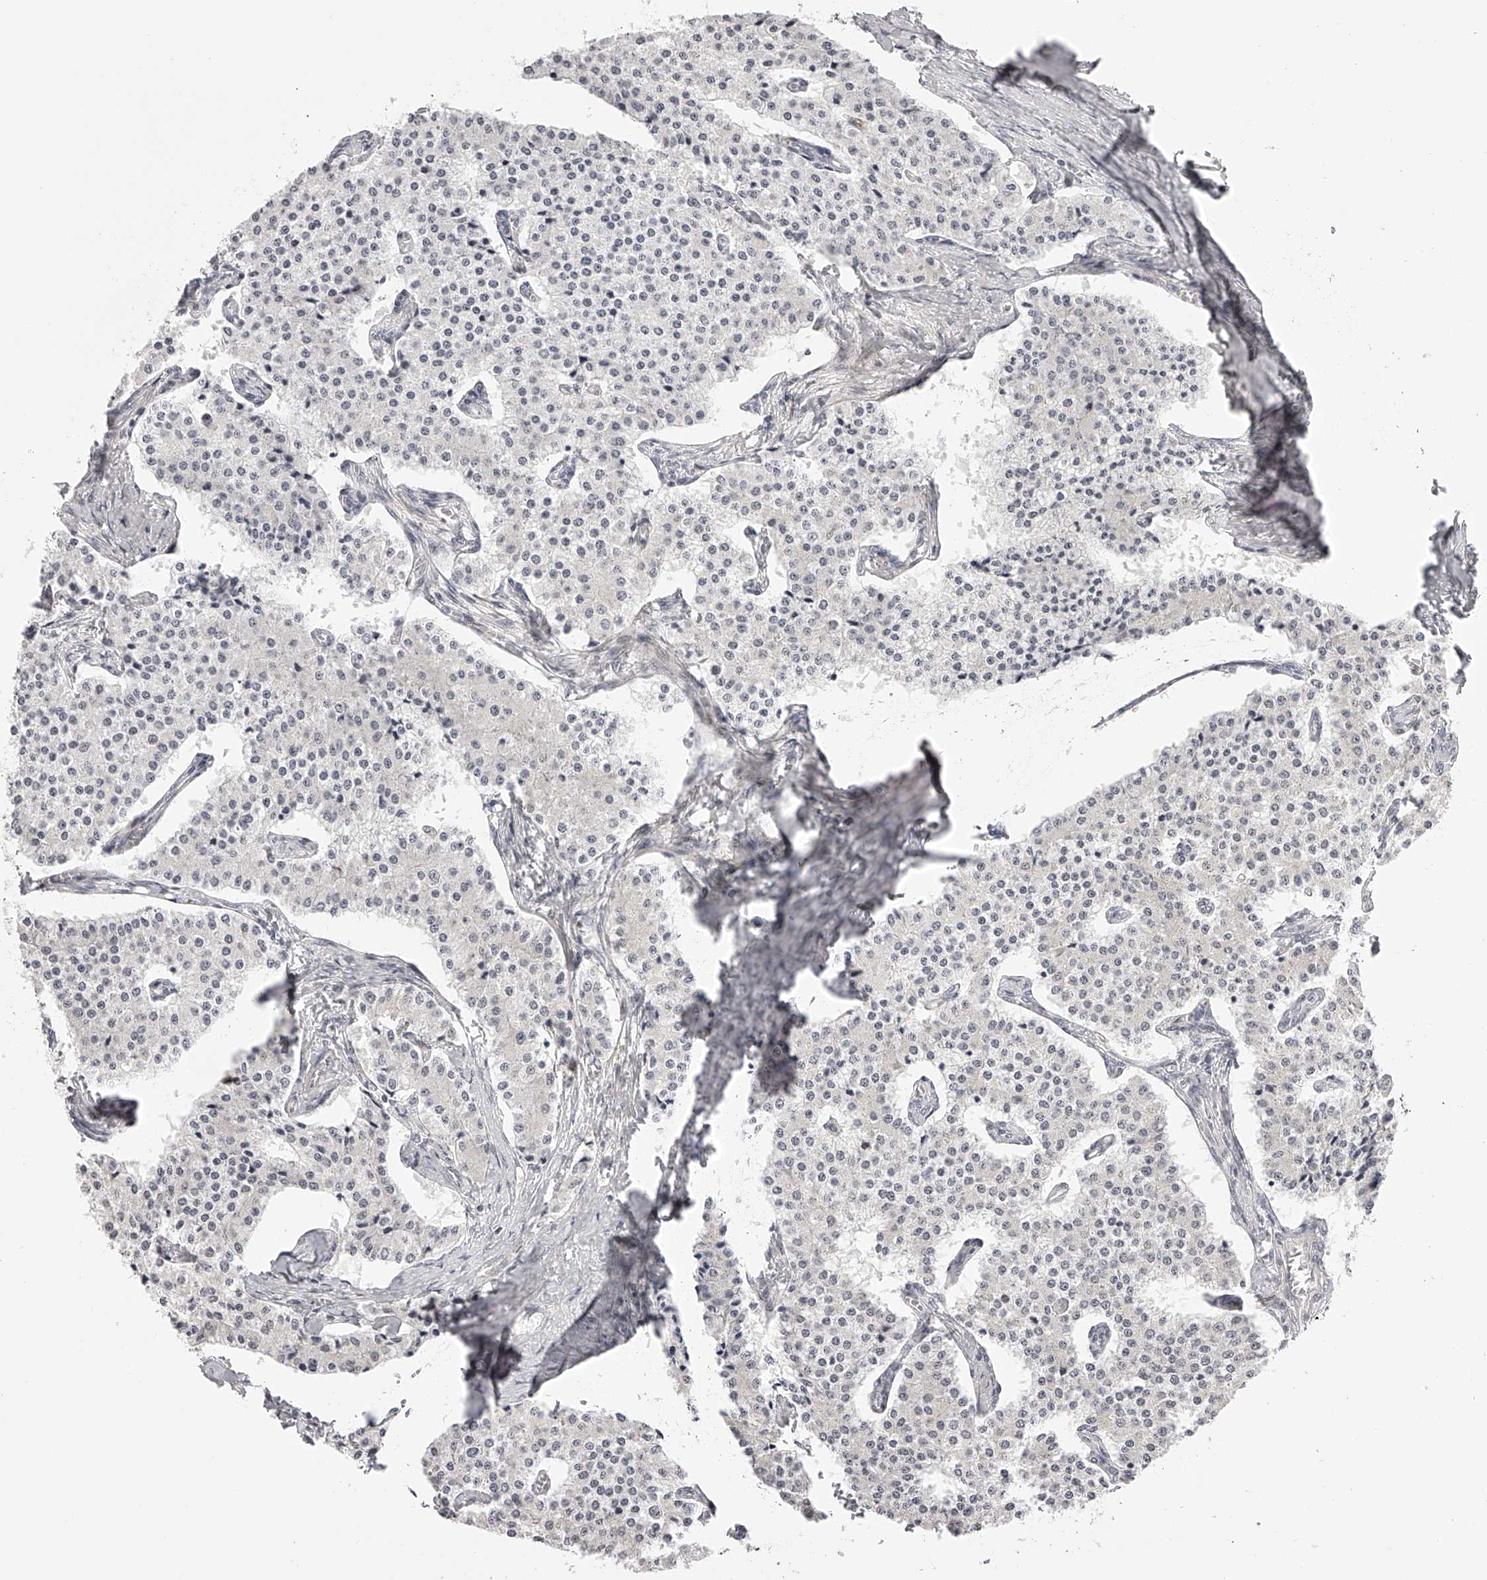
{"staining": {"intensity": "negative", "quantity": "none", "location": "none"}, "tissue": "carcinoid", "cell_type": "Tumor cells", "image_type": "cancer", "snomed": [{"axis": "morphology", "description": "Carcinoid, malignant, NOS"}, {"axis": "topography", "description": "Colon"}], "caption": "Immunohistochemistry (IHC) photomicrograph of malignant carcinoid stained for a protein (brown), which shows no staining in tumor cells.", "gene": "PLEKHG1", "patient": {"sex": "female", "age": 52}}